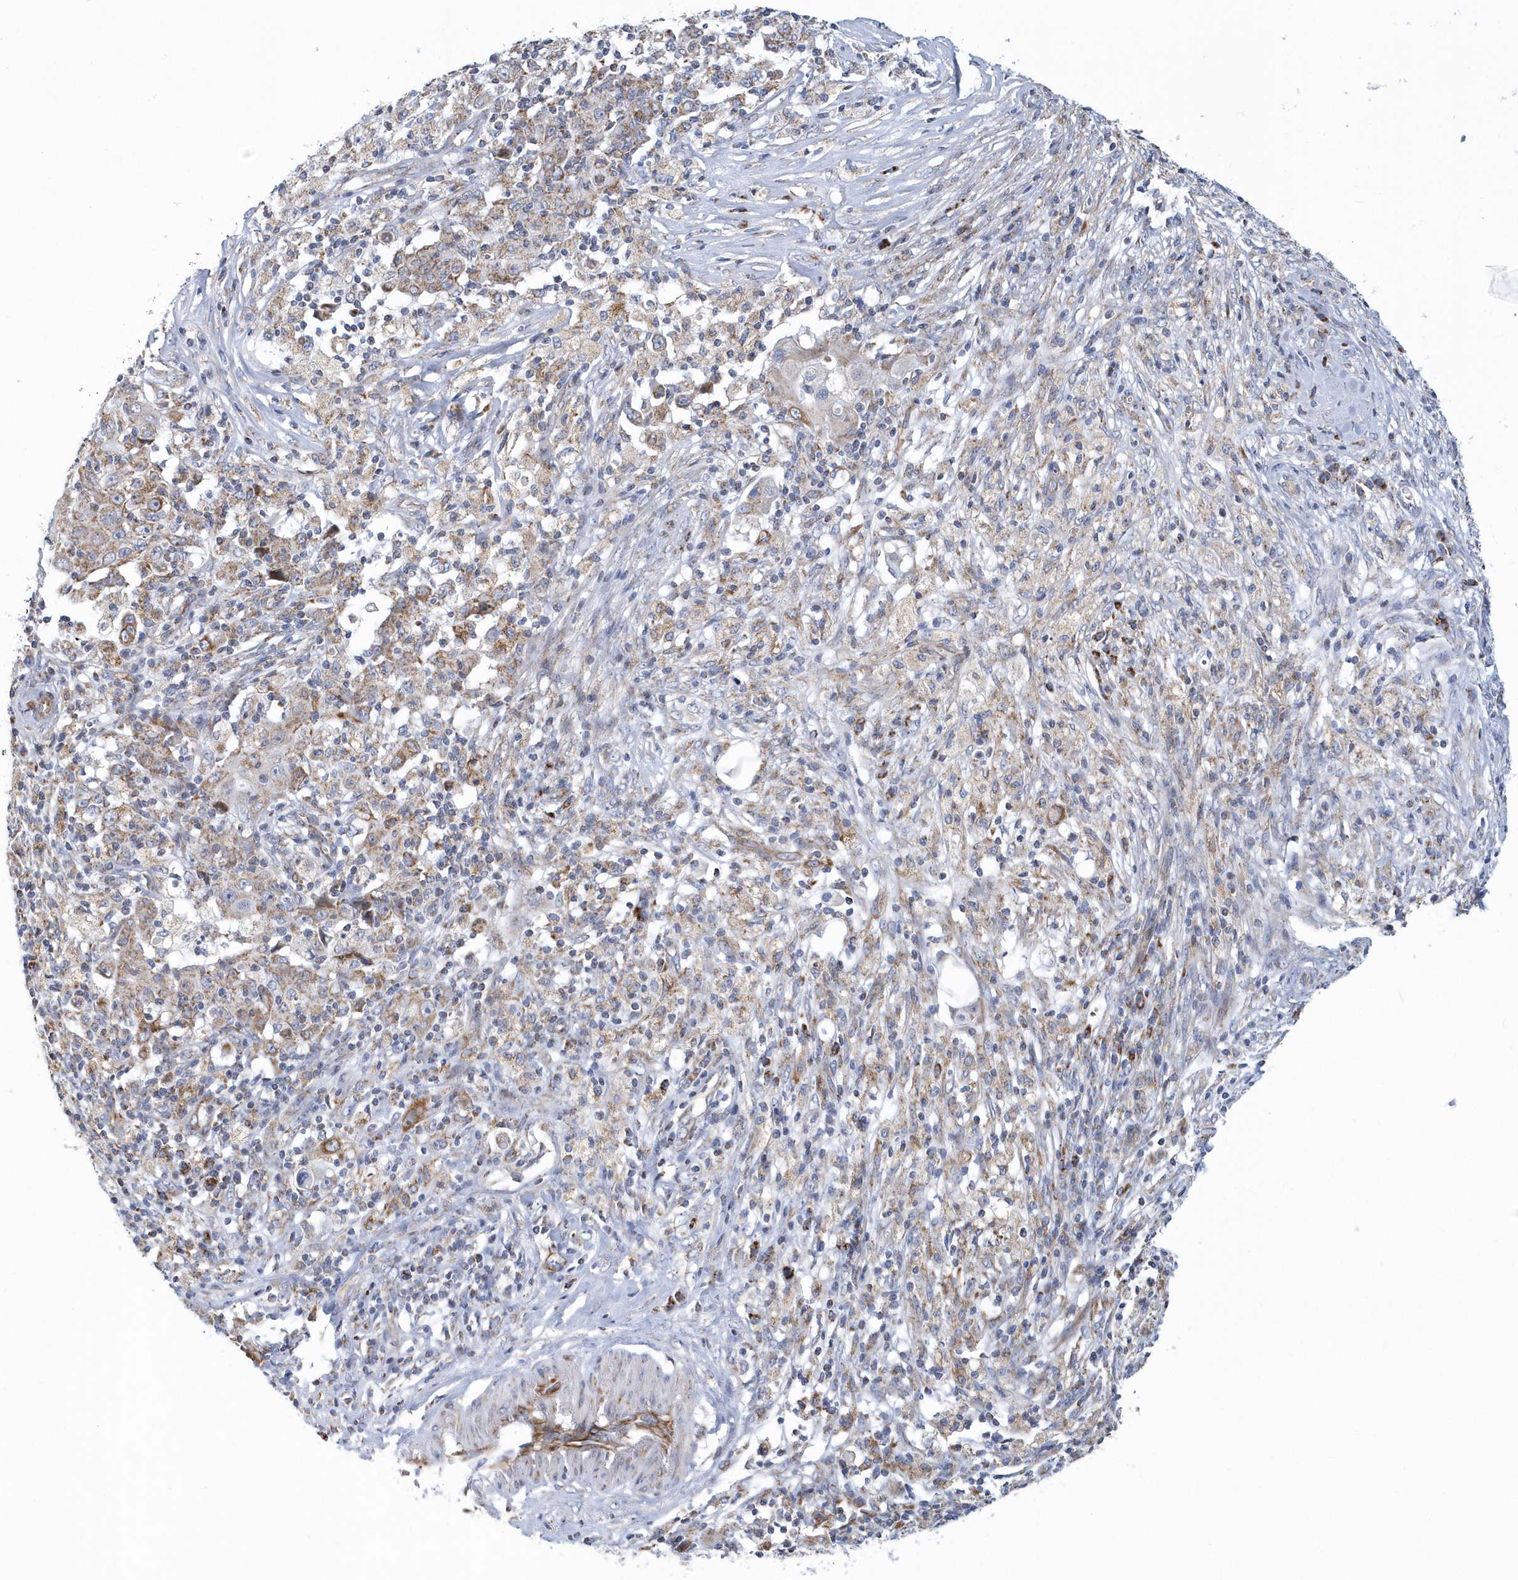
{"staining": {"intensity": "weak", "quantity": "25%-75%", "location": "cytoplasmic/membranous"}, "tissue": "ovarian cancer", "cell_type": "Tumor cells", "image_type": "cancer", "snomed": [{"axis": "morphology", "description": "Carcinoma, endometroid"}, {"axis": "topography", "description": "Ovary"}], "caption": "A low amount of weak cytoplasmic/membranous expression is seen in approximately 25%-75% of tumor cells in endometroid carcinoma (ovarian) tissue.", "gene": "VWA5B2", "patient": {"sex": "female", "age": 42}}